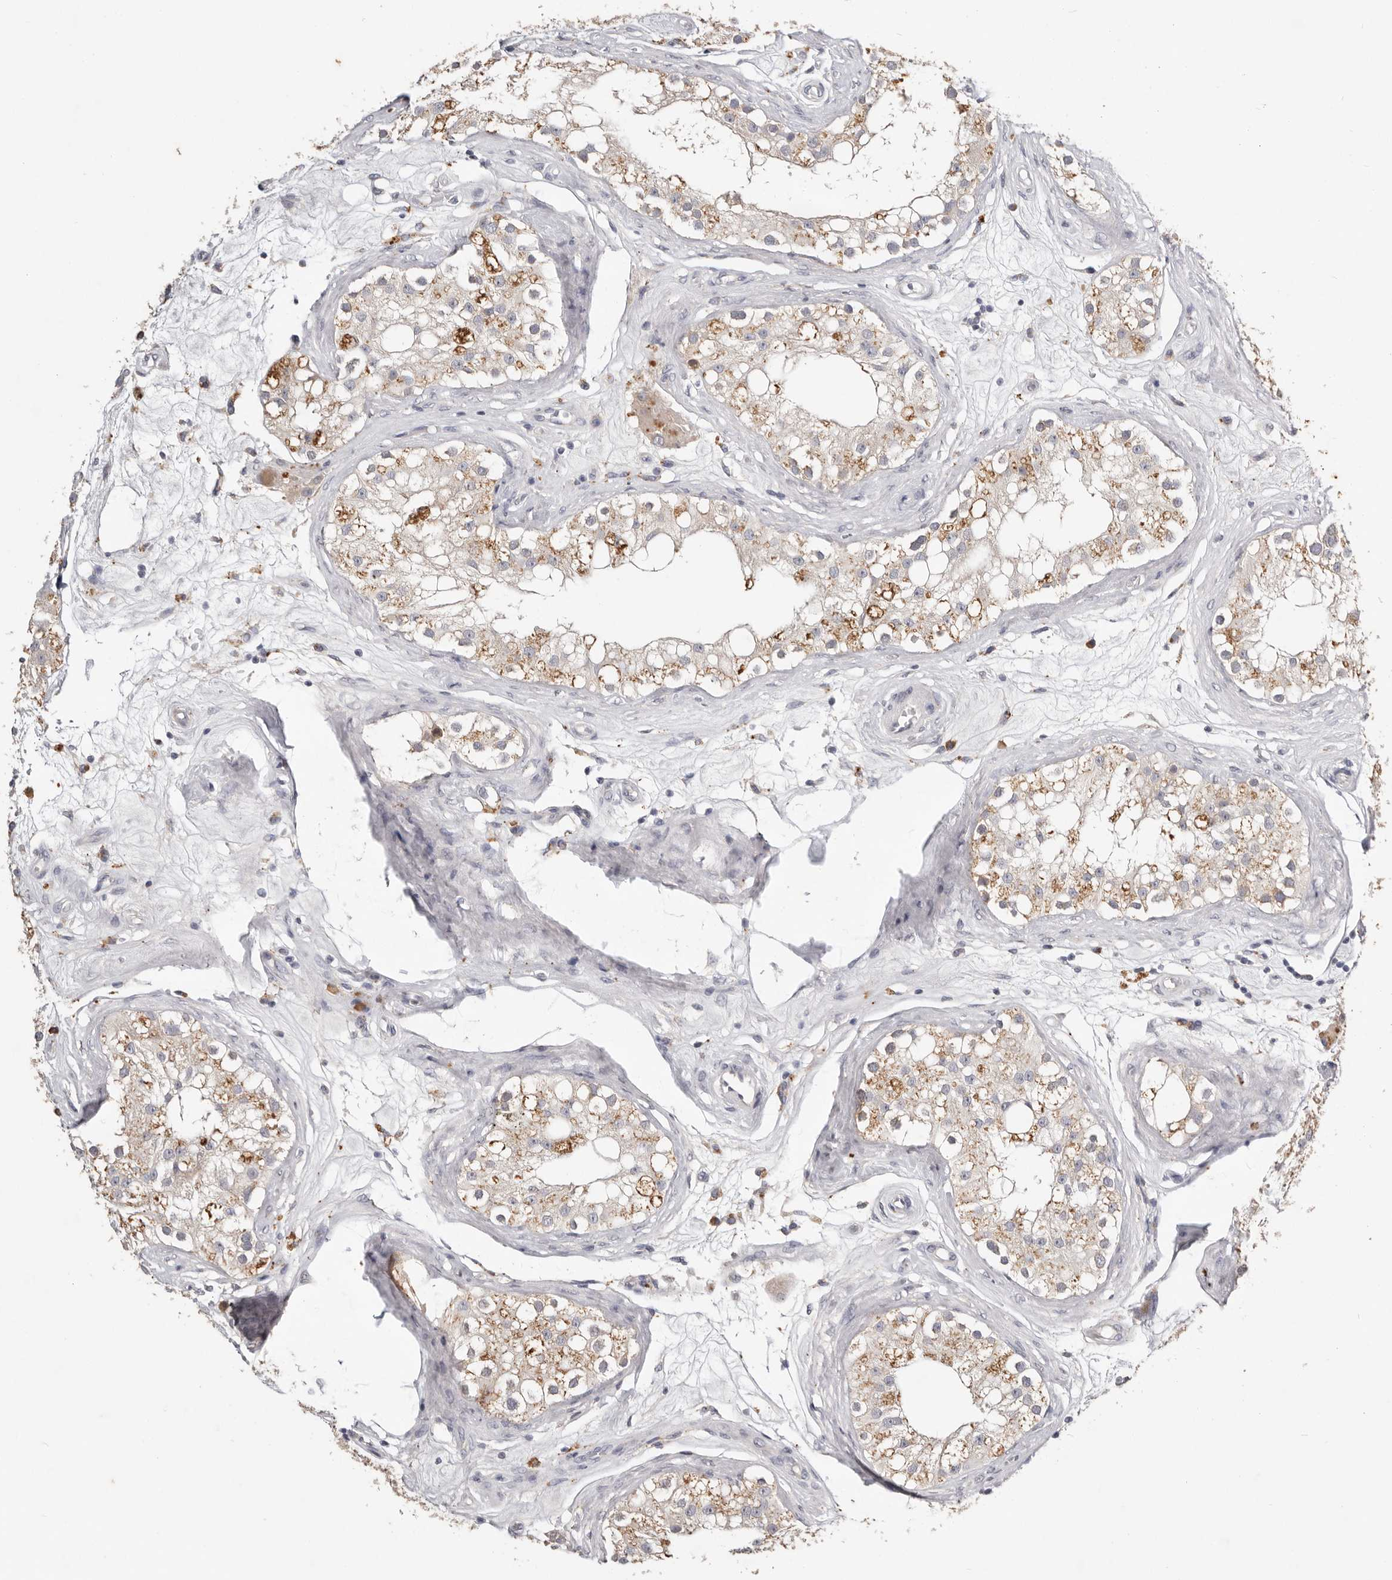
{"staining": {"intensity": "moderate", "quantity": ">75%", "location": "cytoplasmic/membranous"}, "tissue": "testis", "cell_type": "Cells in seminiferous ducts", "image_type": "normal", "snomed": [{"axis": "morphology", "description": "Normal tissue, NOS"}, {"axis": "topography", "description": "Testis"}], "caption": "Immunohistochemistry (IHC) photomicrograph of benign testis stained for a protein (brown), which exhibits medium levels of moderate cytoplasmic/membranous expression in approximately >75% of cells in seminiferous ducts.", "gene": "WDR77", "patient": {"sex": "male", "age": 84}}